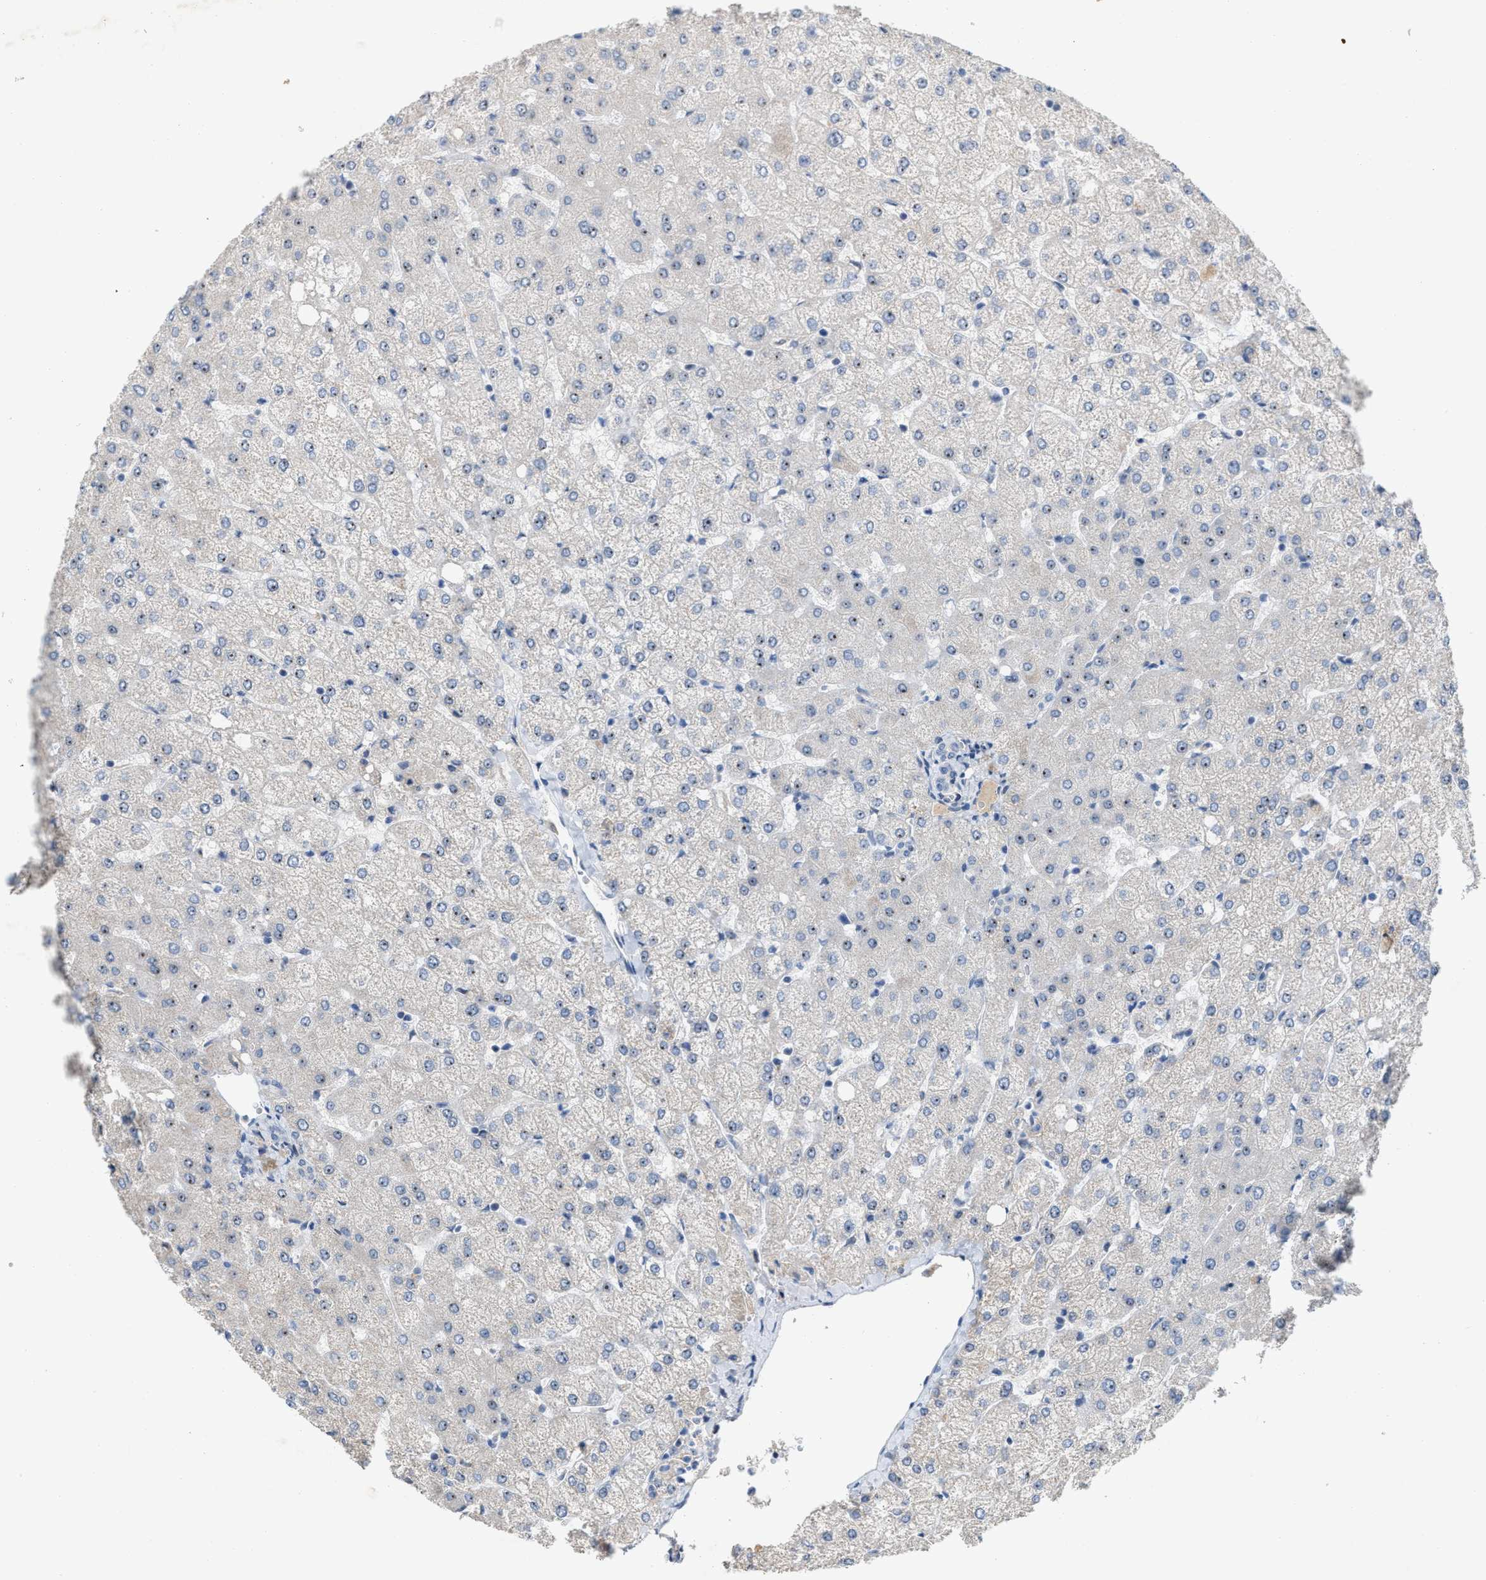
{"staining": {"intensity": "negative", "quantity": "none", "location": "none"}, "tissue": "liver", "cell_type": "Cholangiocytes", "image_type": "normal", "snomed": [{"axis": "morphology", "description": "Normal tissue, NOS"}, {"axis": "topography", "description": "Liver"}], "caption": "A photomicrograph of liver stained for a protein reveals no brown staining in cholangiocytes.", "gene": "ZNF783", "patient": {"sex": "female", "age": 54}}